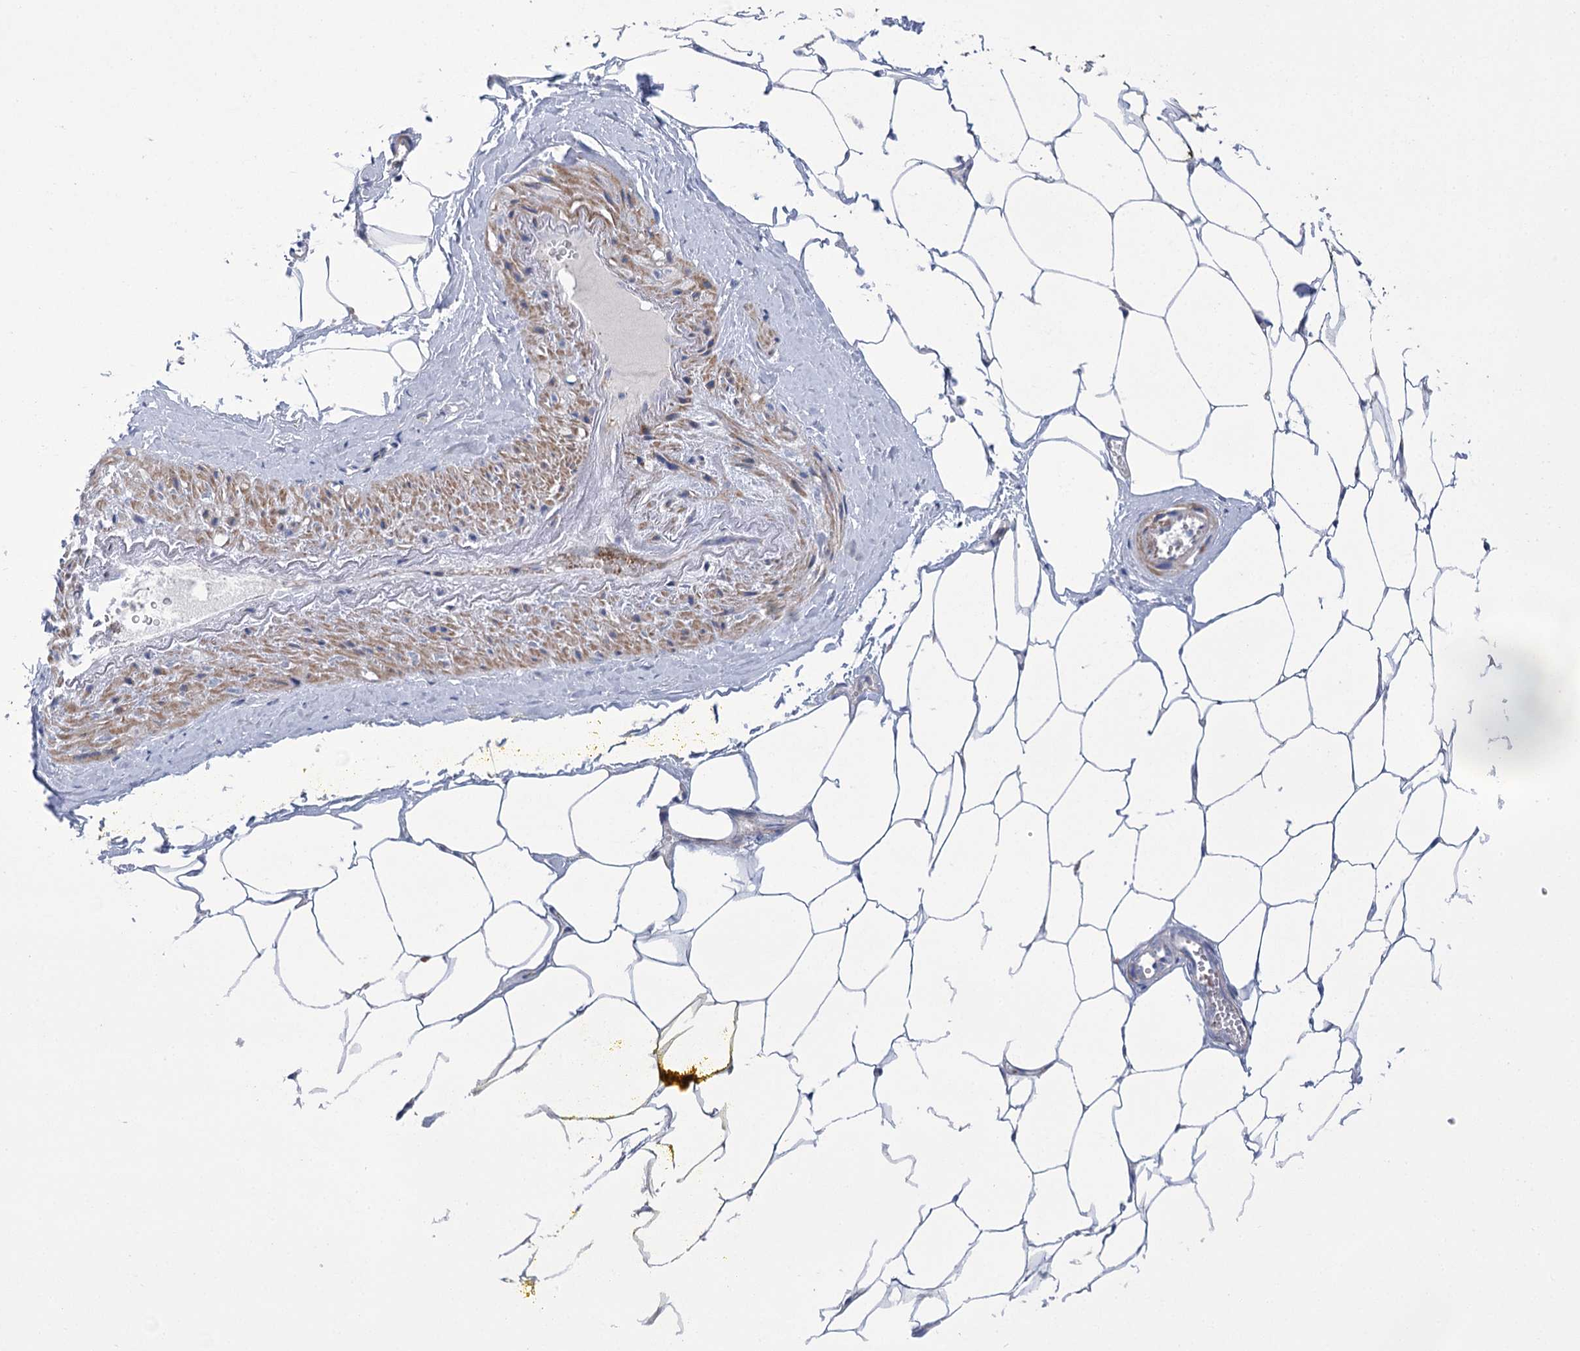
{"staining": {"intensity": "negative", "quantity": "none", "location": "none"}, "tissue": "adipose tissue", "cell_type": "Adipocytes", "image_type": "normal", "snomed": [{"axis": "morphology", "description": "Normal tissue, NOS"}, {"axis": "morphology", "description": "Adenocarcinoma, Low grade"}, {"axis": "topography", "description": "Prostate"}, {"axis": "topography", "description": "Peripheral nerve tissue"}], "caption": "High power microscopy image of an immunohistochemistry (IHC) image of unremarkable adipose tissue, revealing no significant staining in adipocytes.", "gene": "NME7", "patient": {"sex": "male", "age": 63}}